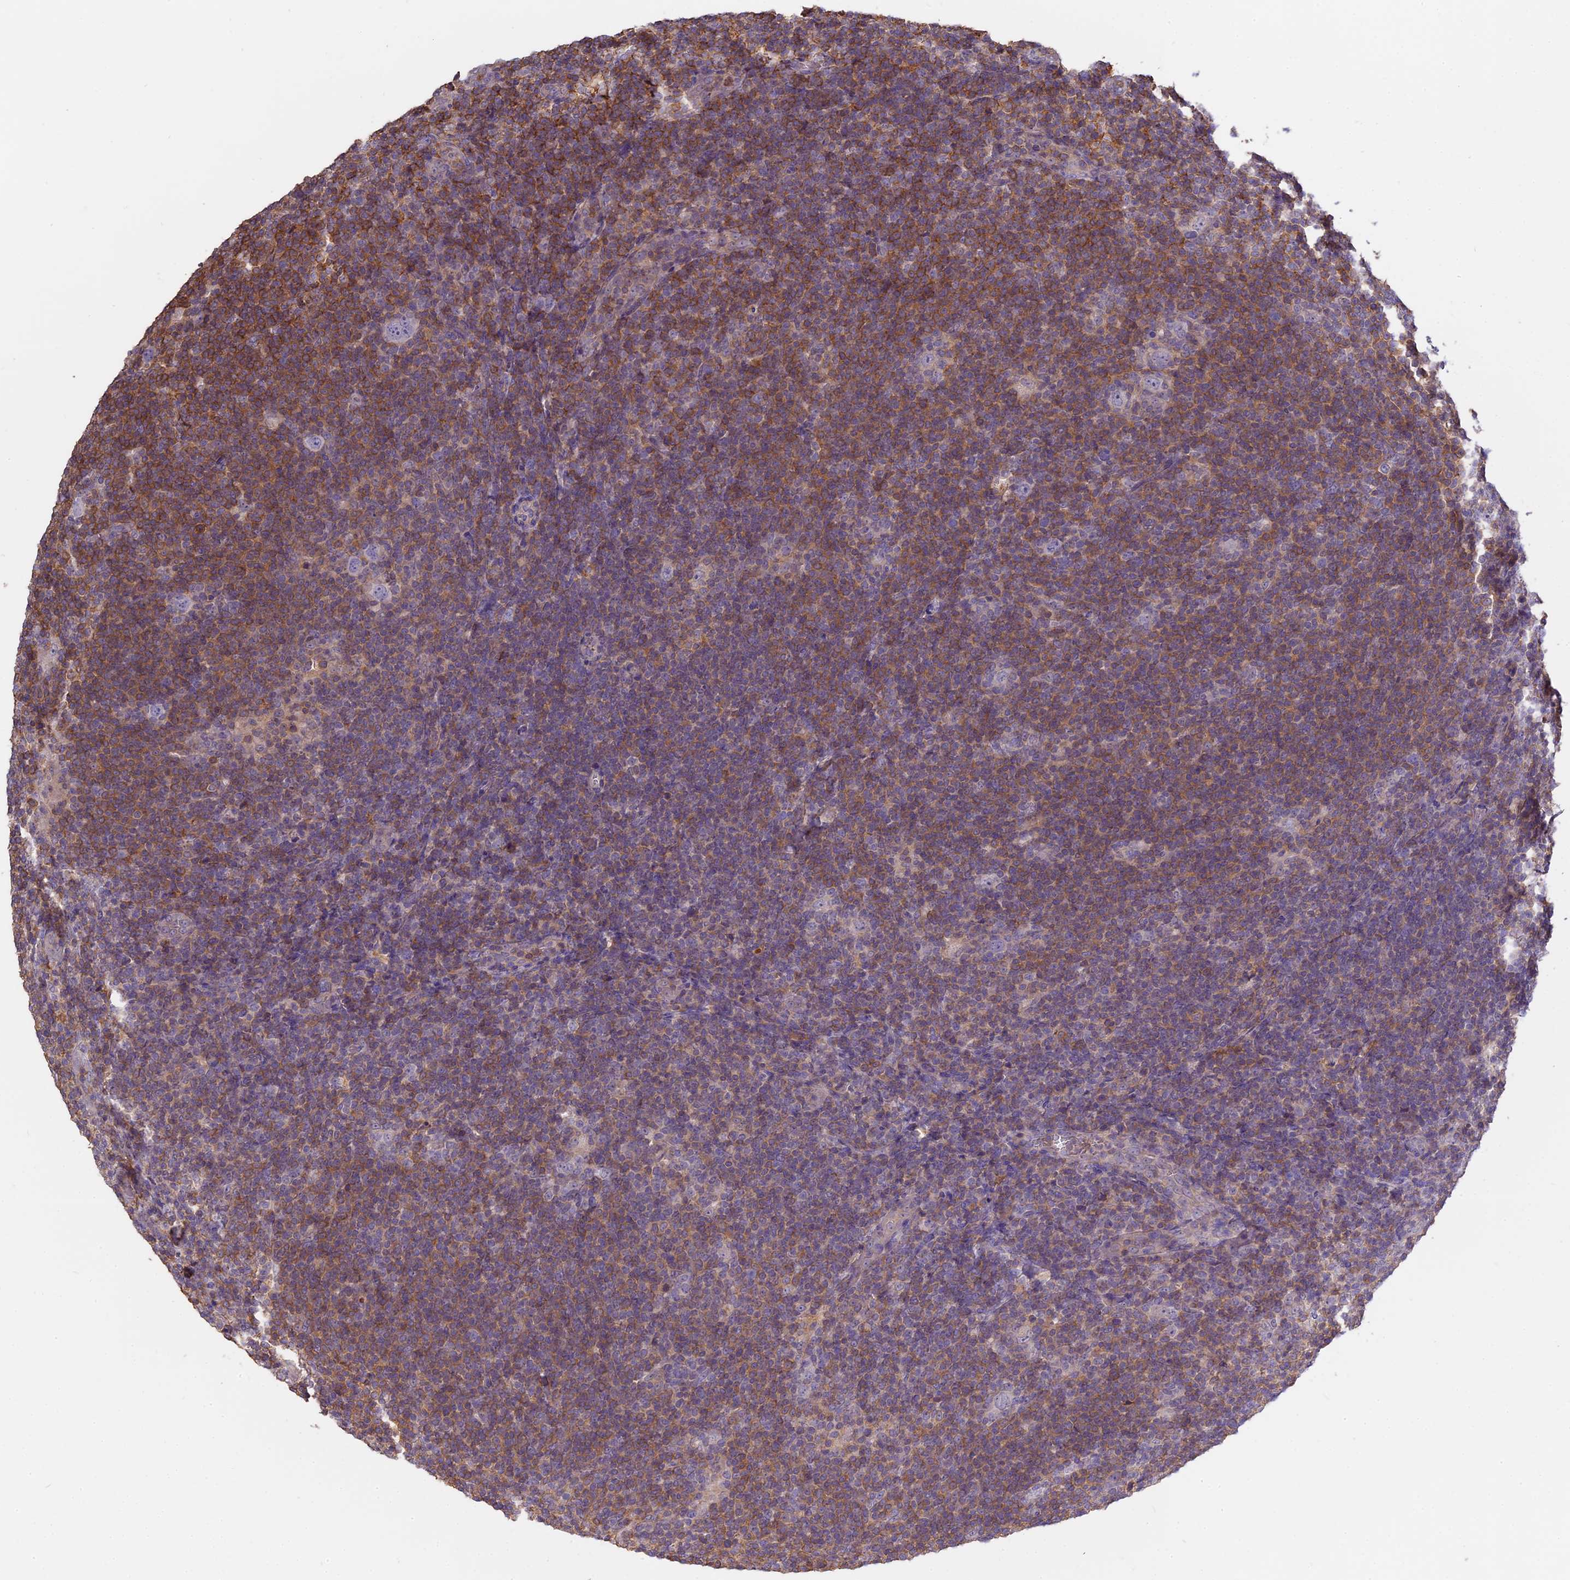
{"staining": {"intensity": "negative", "quantity": "none", "location": "none"}, "tissue": "lymphoma", "cell_type": "Tumor cells", "image_type": "cancer", "snomed": [{"axis": "morphology", "description": "Hodgkin's disease, NOS"}, {"axis": "topography", "description": "Lymph node"}], "caption": "This is a image of IHC staining of lymphoma, which shows no staining in tumor cells.", "gene": "CFAP119", "patient": {"sex": "female", "age": 57}}